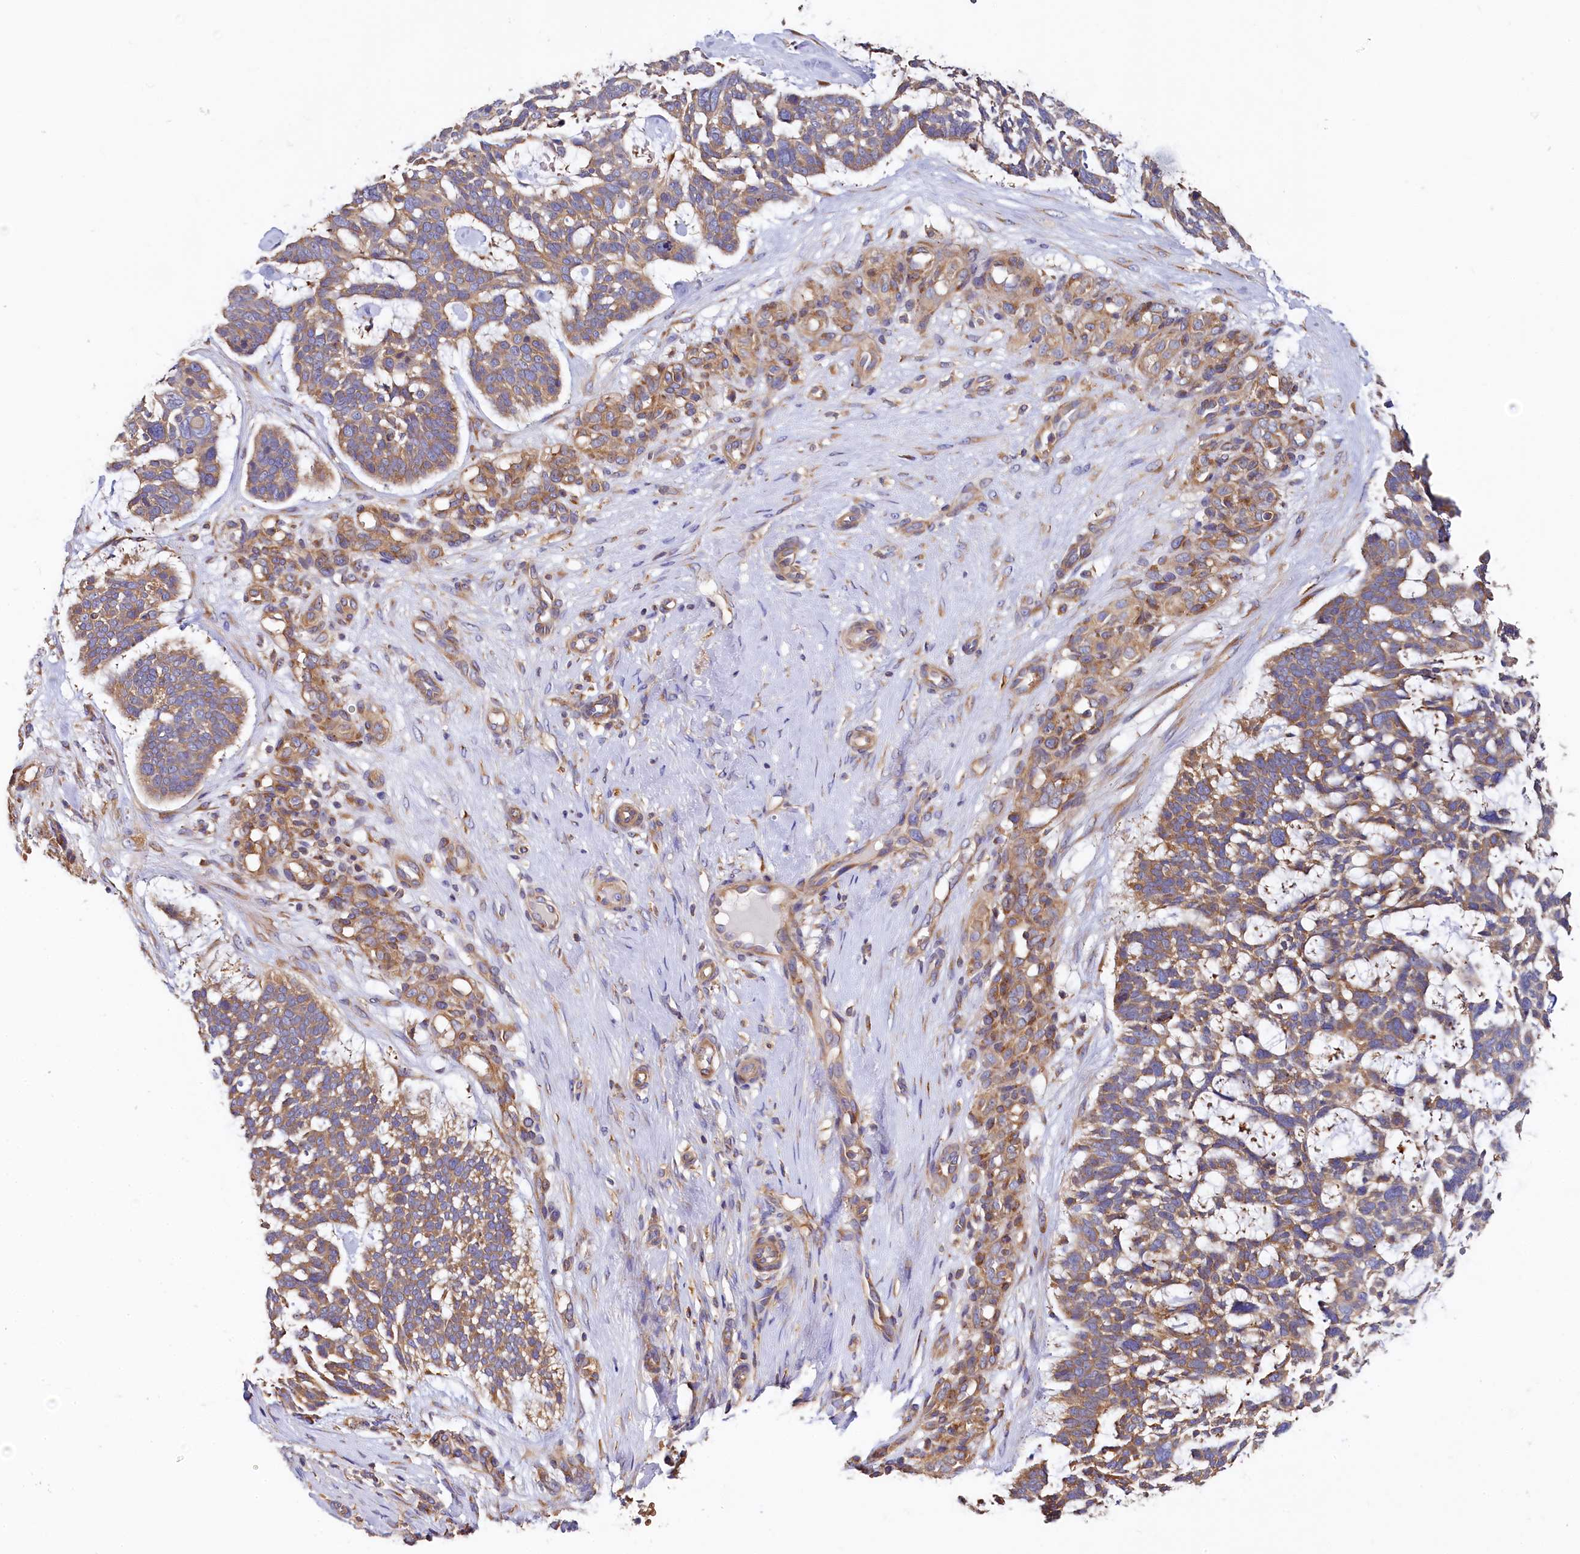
{"staining": {"intensity": "moderate", "quantity": ">75%", "location": "cytoplasmic/membranous"}, "tissue": "skin cancer", "cell_type": "Tumor cells", "image_type": "cancer", "snomed": [{"axis": "morphology", "description": "Basal cell carcinoma"}, {"axis": "topography", "description": "Skin"}], "caption": "IHC (DAB) staining of human skin cancer (basal cell carcinoma) demonstrates moderate cytoplasmic/membranous protein staining in about >75% of tumor cells. The protein of interest is shown in brown color, while the nuclei are stained blue.", "gene": "PPIP5K1", "patient": {"sex": "male", "age": 88}}